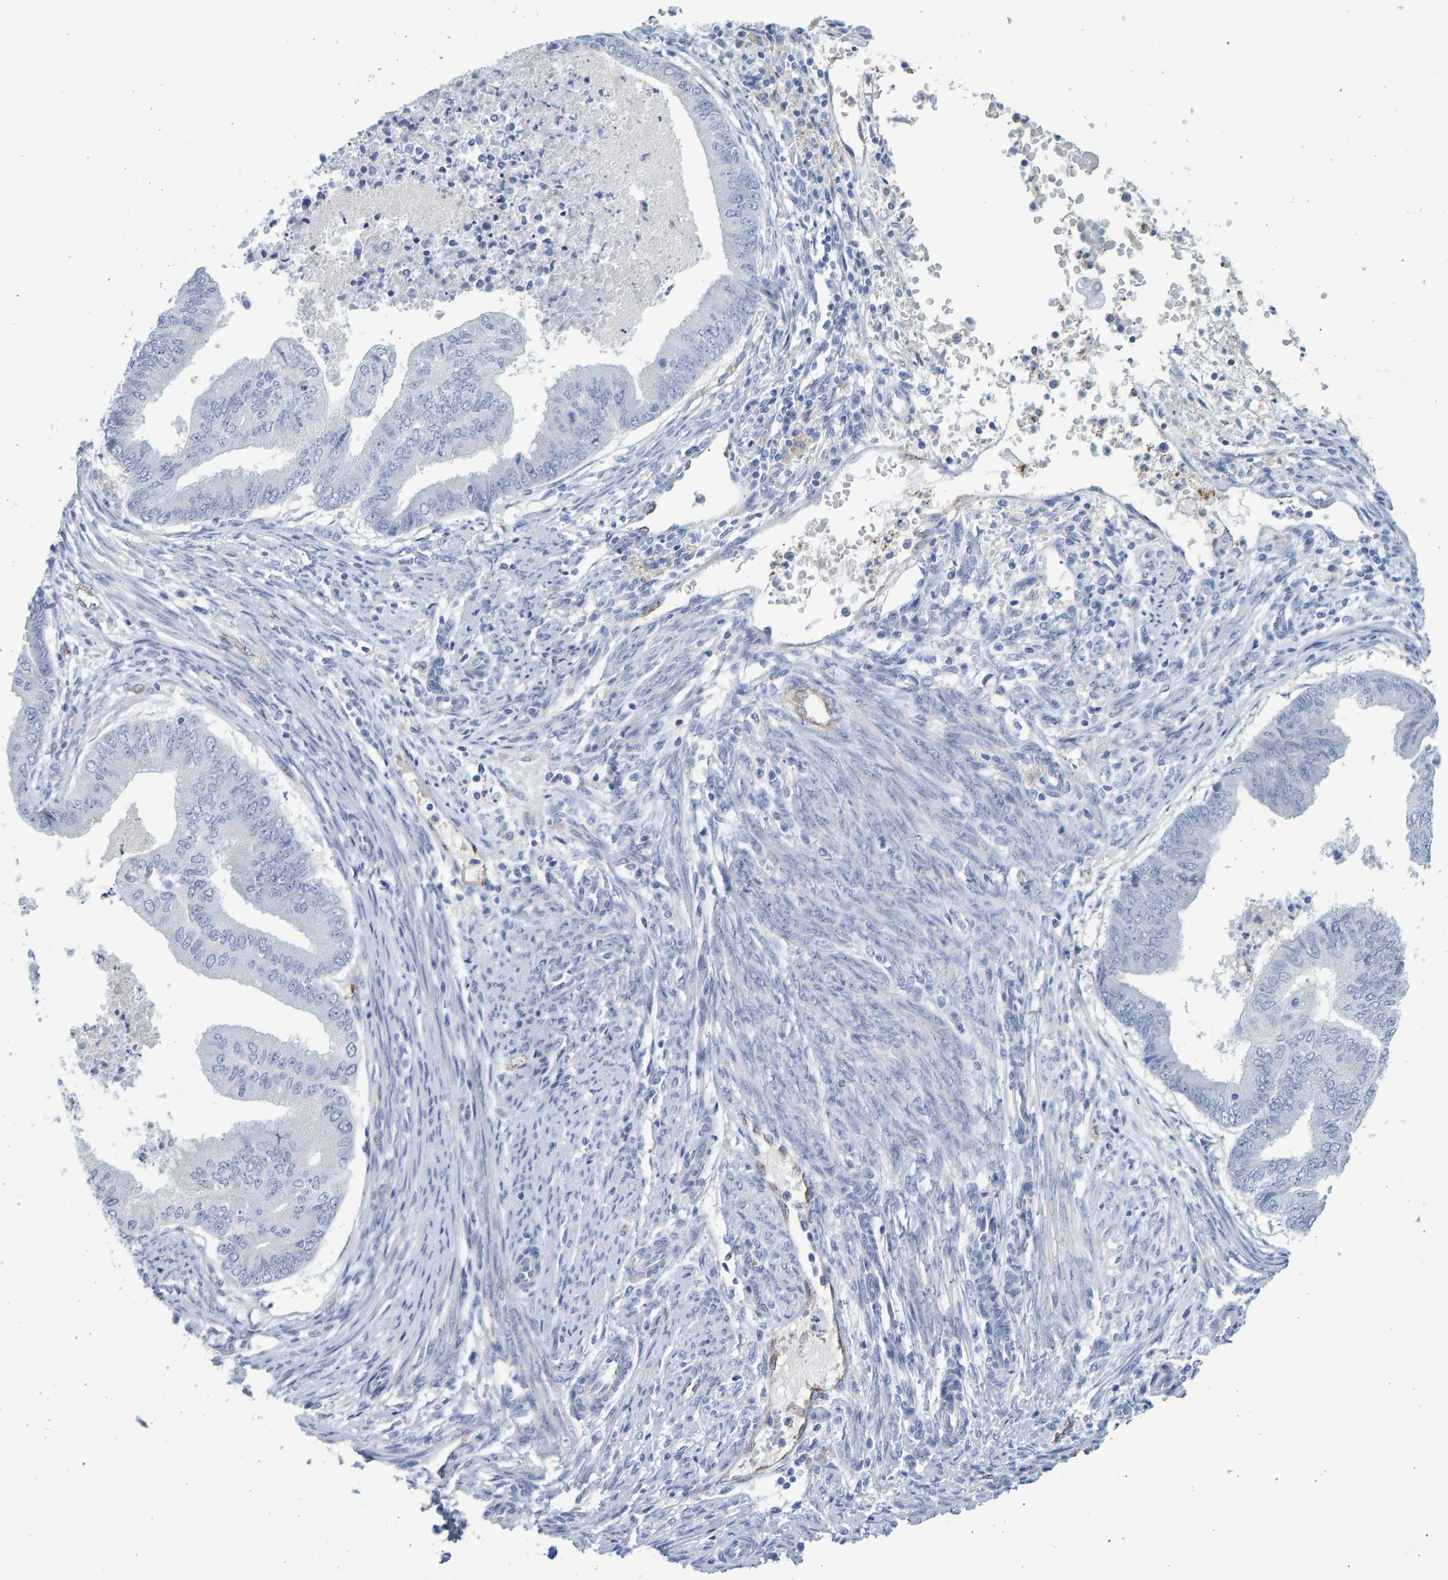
{"staining": {"intensity": "negative", "quantity": "none", "location": "none"}, "tissue": "endometrial cancer", "cell_type": "Tumor cells", "image_type": "cancer", "snomed": [{"axis": "morphology", "description": "Polyp, NOS"}, {"axis": "morphology", "description": "Adenocarcinoma, NOS"}, {"axis": "morphology", "description": "Adenoma, NOS"}, {"axis": "topography", "description": "Endometrium"}], "caption": "Endometrial adenoma was stained to show a protein in brown. There is no significant expression in tumor cells. The staining is performed using DAB (3,3'-diaminobenzidine) brown chromogen with nuclei counter-stained in using hematoxylin.", "gene": "SLC34A3", "patient": {"sex": "female", "age": 79}}